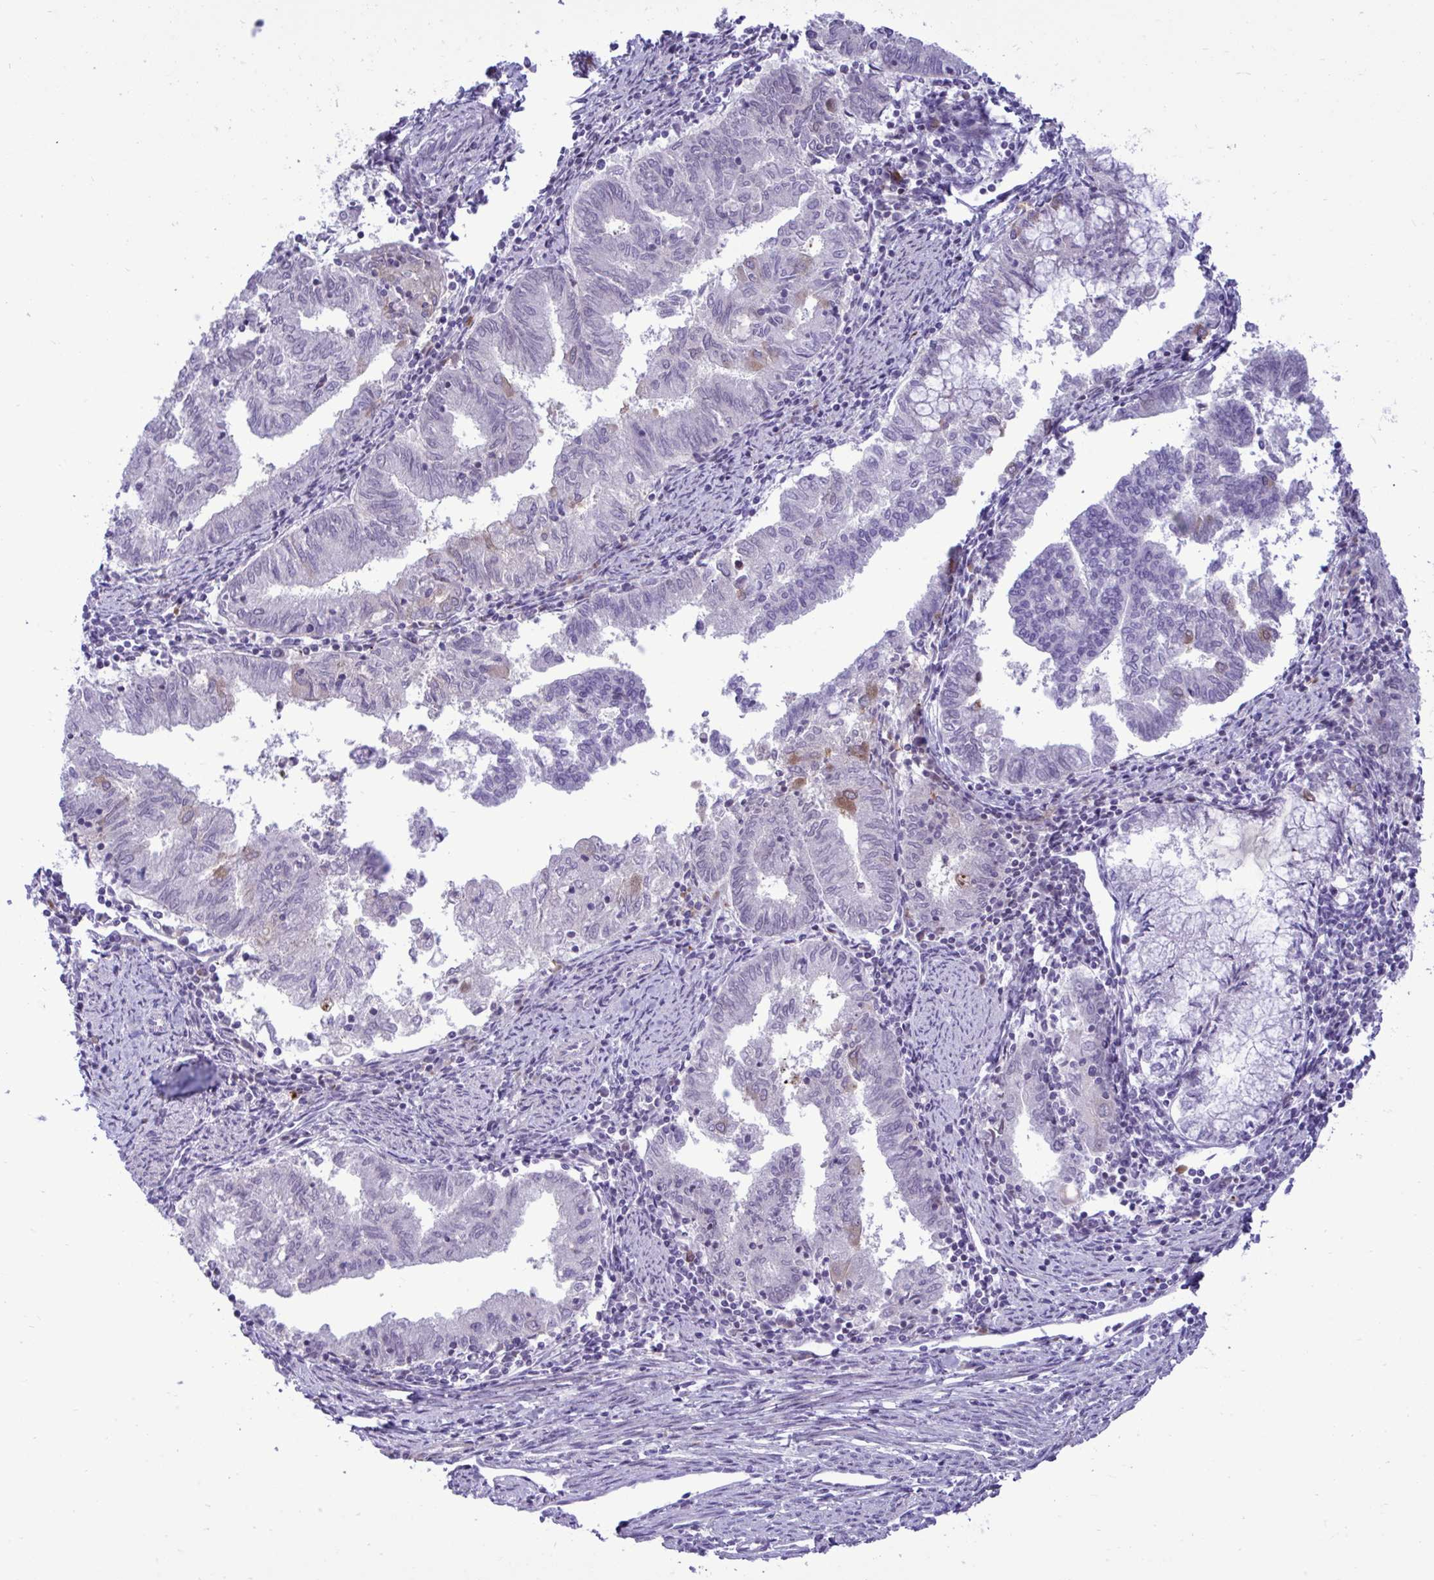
{"staining": {"intensity": "moderate", "quantity": "<25%", "location": "cytoplasmic/membranous"}, "tissue": "endometrial cancer", "cell_type": "Tumor cells", "image_type": "cancer", "snomed": [{"axis": "morphology", "description": "Adenocarcinoma, NOS"}, {"axis": "topography", "description": "Endometrium"}], "caption": "Immunohistochemistry staining of adenocarcinoma (endometrial), which demonstrates low levels of moderate cytoplasmic/membranous expression in about <25% of tumor cells indicating moderate cytoplasmic/membranous protein positivity. The staining was performed using DAB (3,3'-diaminobenzidine) (brown) for protein detection and nuclei were counterstained in hematoxylin (blue).", "gene": "SPAG1", "patient": {"sex": "female", "age": 79}}